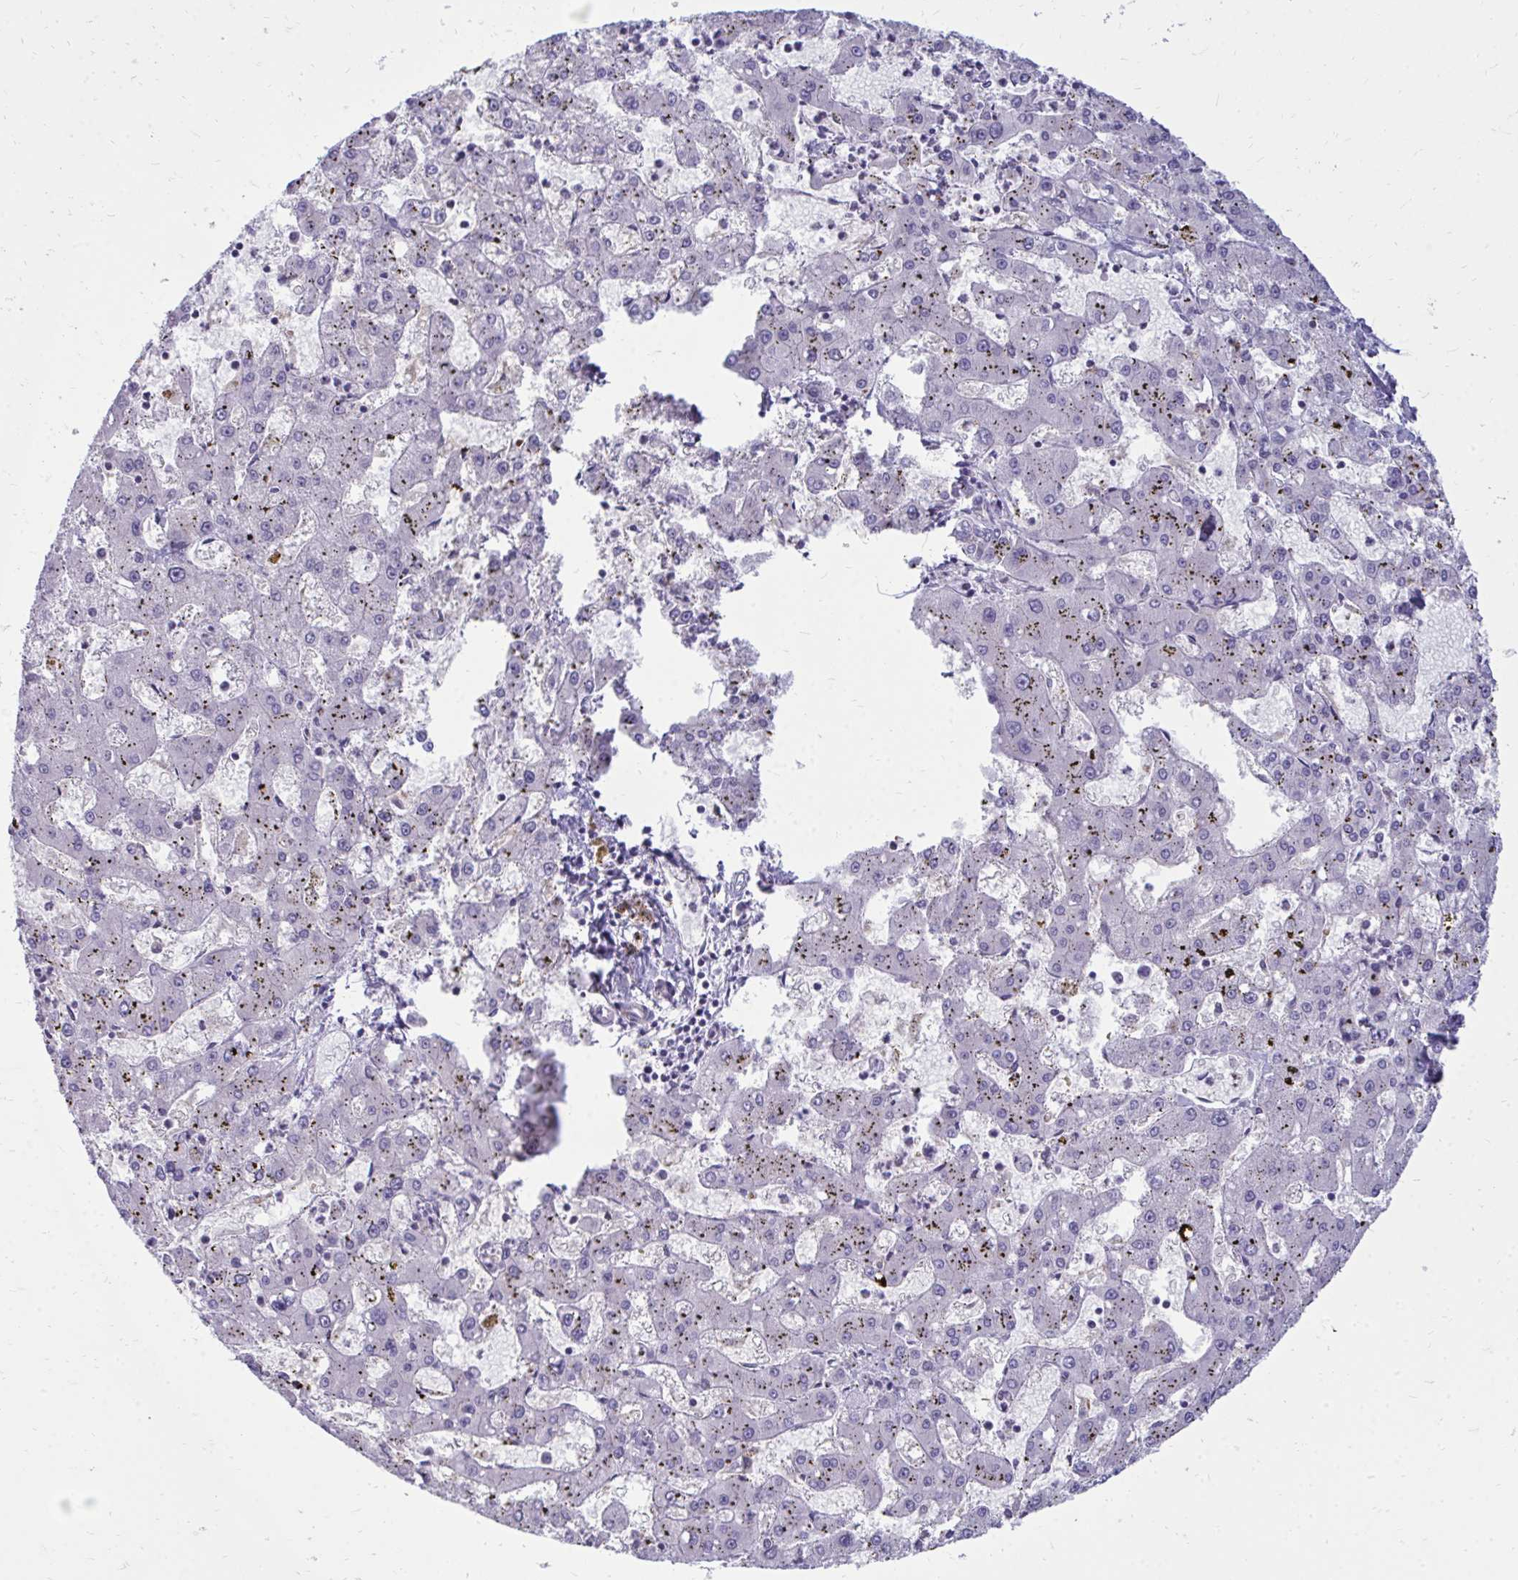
{"staining": {"intensity": "negative", "quantity": "none", "location": "none"}, "tissue": "liver cancer", "cell_type": "Tumor cells", "image_type": "cancer", "snomed": [{"axis": "morphology", "description": "Carcinoma, Hepatocellular, NOS"}, {"axis": "topography", "description": "Liver"}], "caption": "Hepatocellular carcinoma (liver) was stained to show a protein in brown. There is no significant staining in tumor cells. The staining was performed using DAB to visualize the protein expression in brown, while the nuclei were stained in blue with hematoxylin (Magnification: 20x).", "gene": "FABP3", "patient": {"sex": "male", "age": 67}}